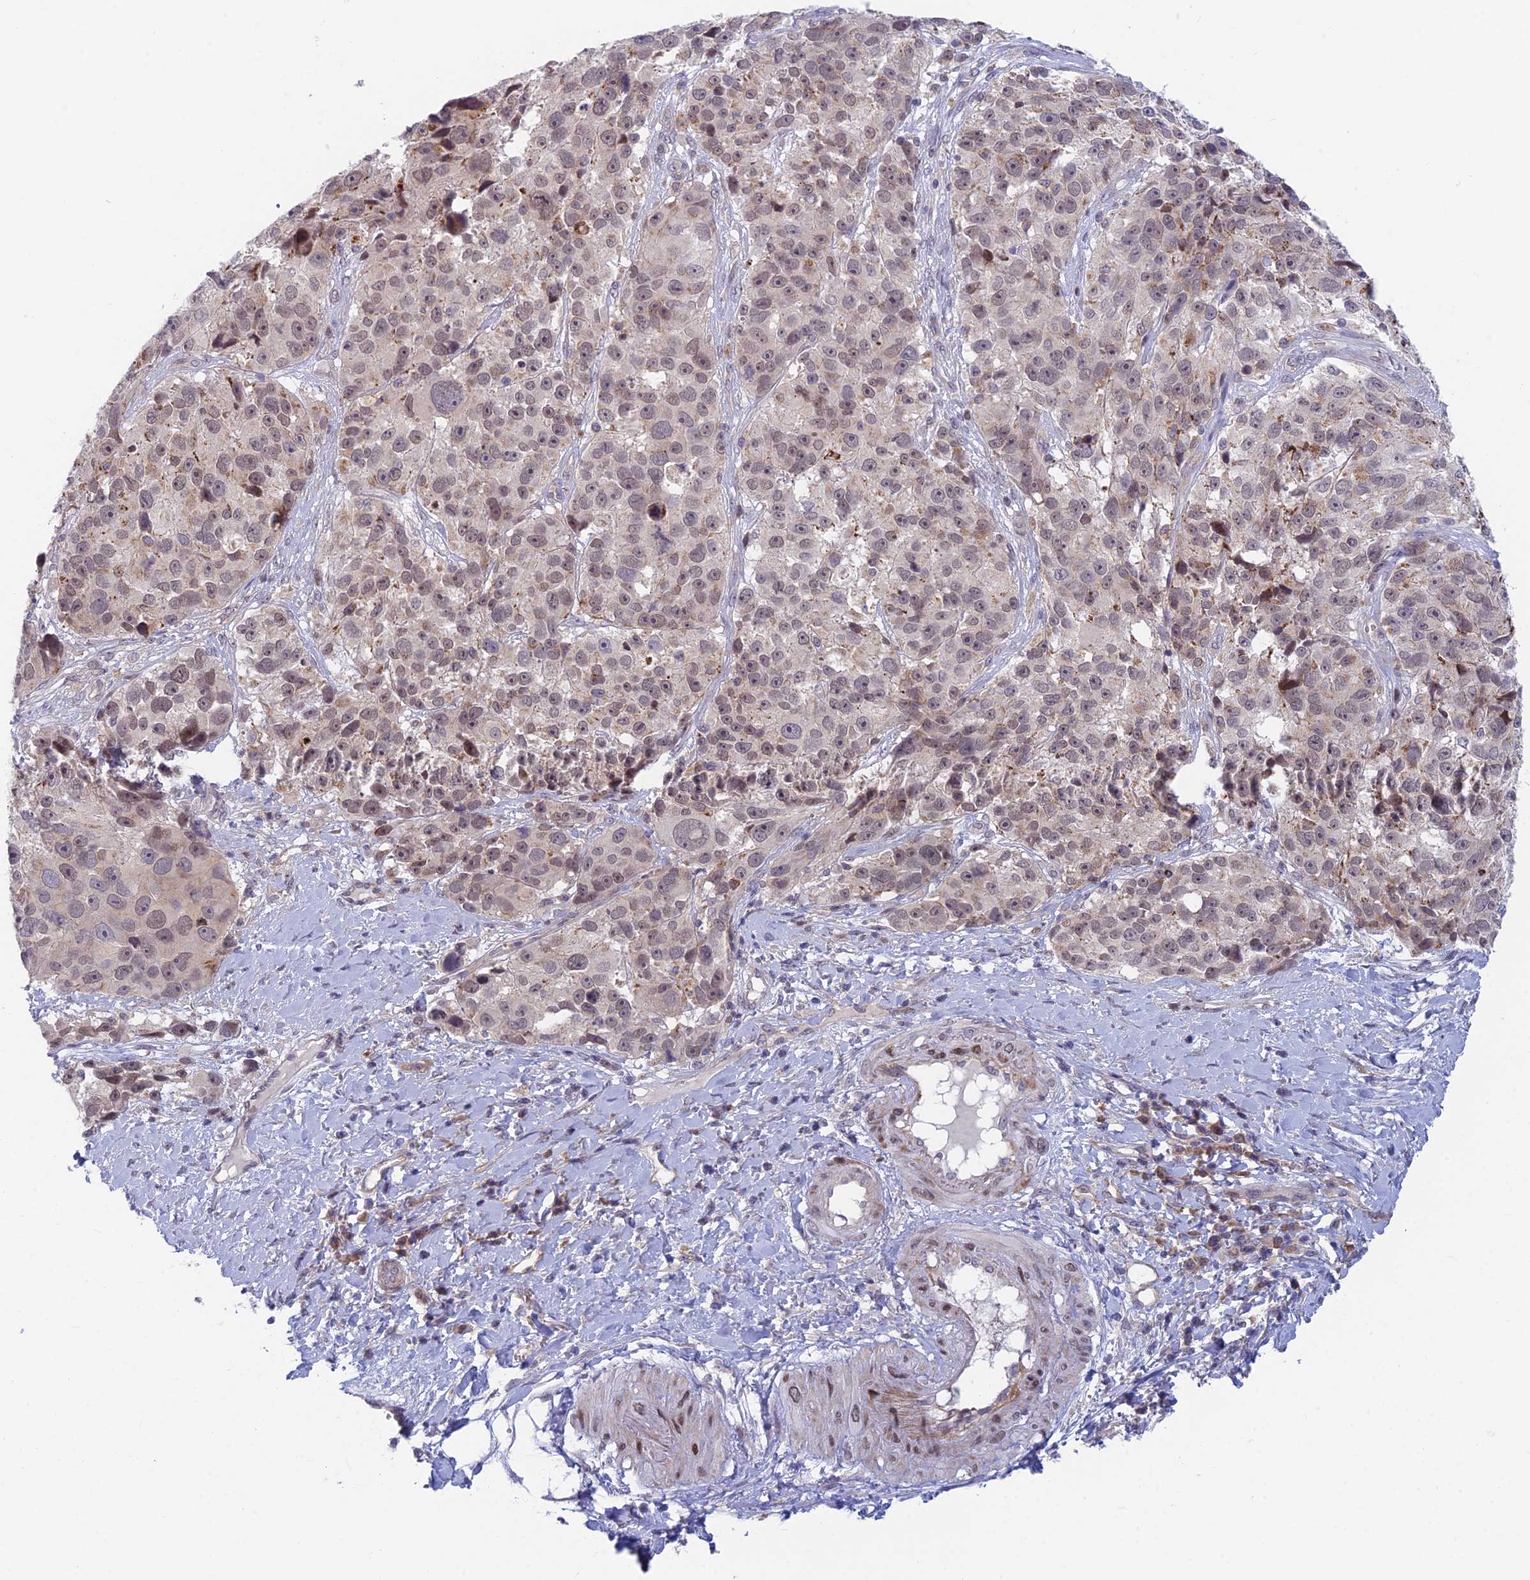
{"staining": {"intensity": "weak", "quantity": "25%-75%", "location": "cytoplasmic/membranous,nuclear"}, "tissue": "melanoma", "cell_type": "Tumor cells", "image_type": "cancer", "snomed": [{"axis": "morphology", "description": "Malignant melanoma, NOS"}, {"axis": "topography", "description": "Skin"}], "caption": "This histopathology image demonstrates malignant melanoma stained with immunohistochemistry to label a protein in brown. The cytoplasmic/membranous and nuclear of tumor cells show weak positivity for the protein. Nuclei are counter-stained blue.", "gene": "PPP1R26", "patient": {"sex": "male", "age": 84}}